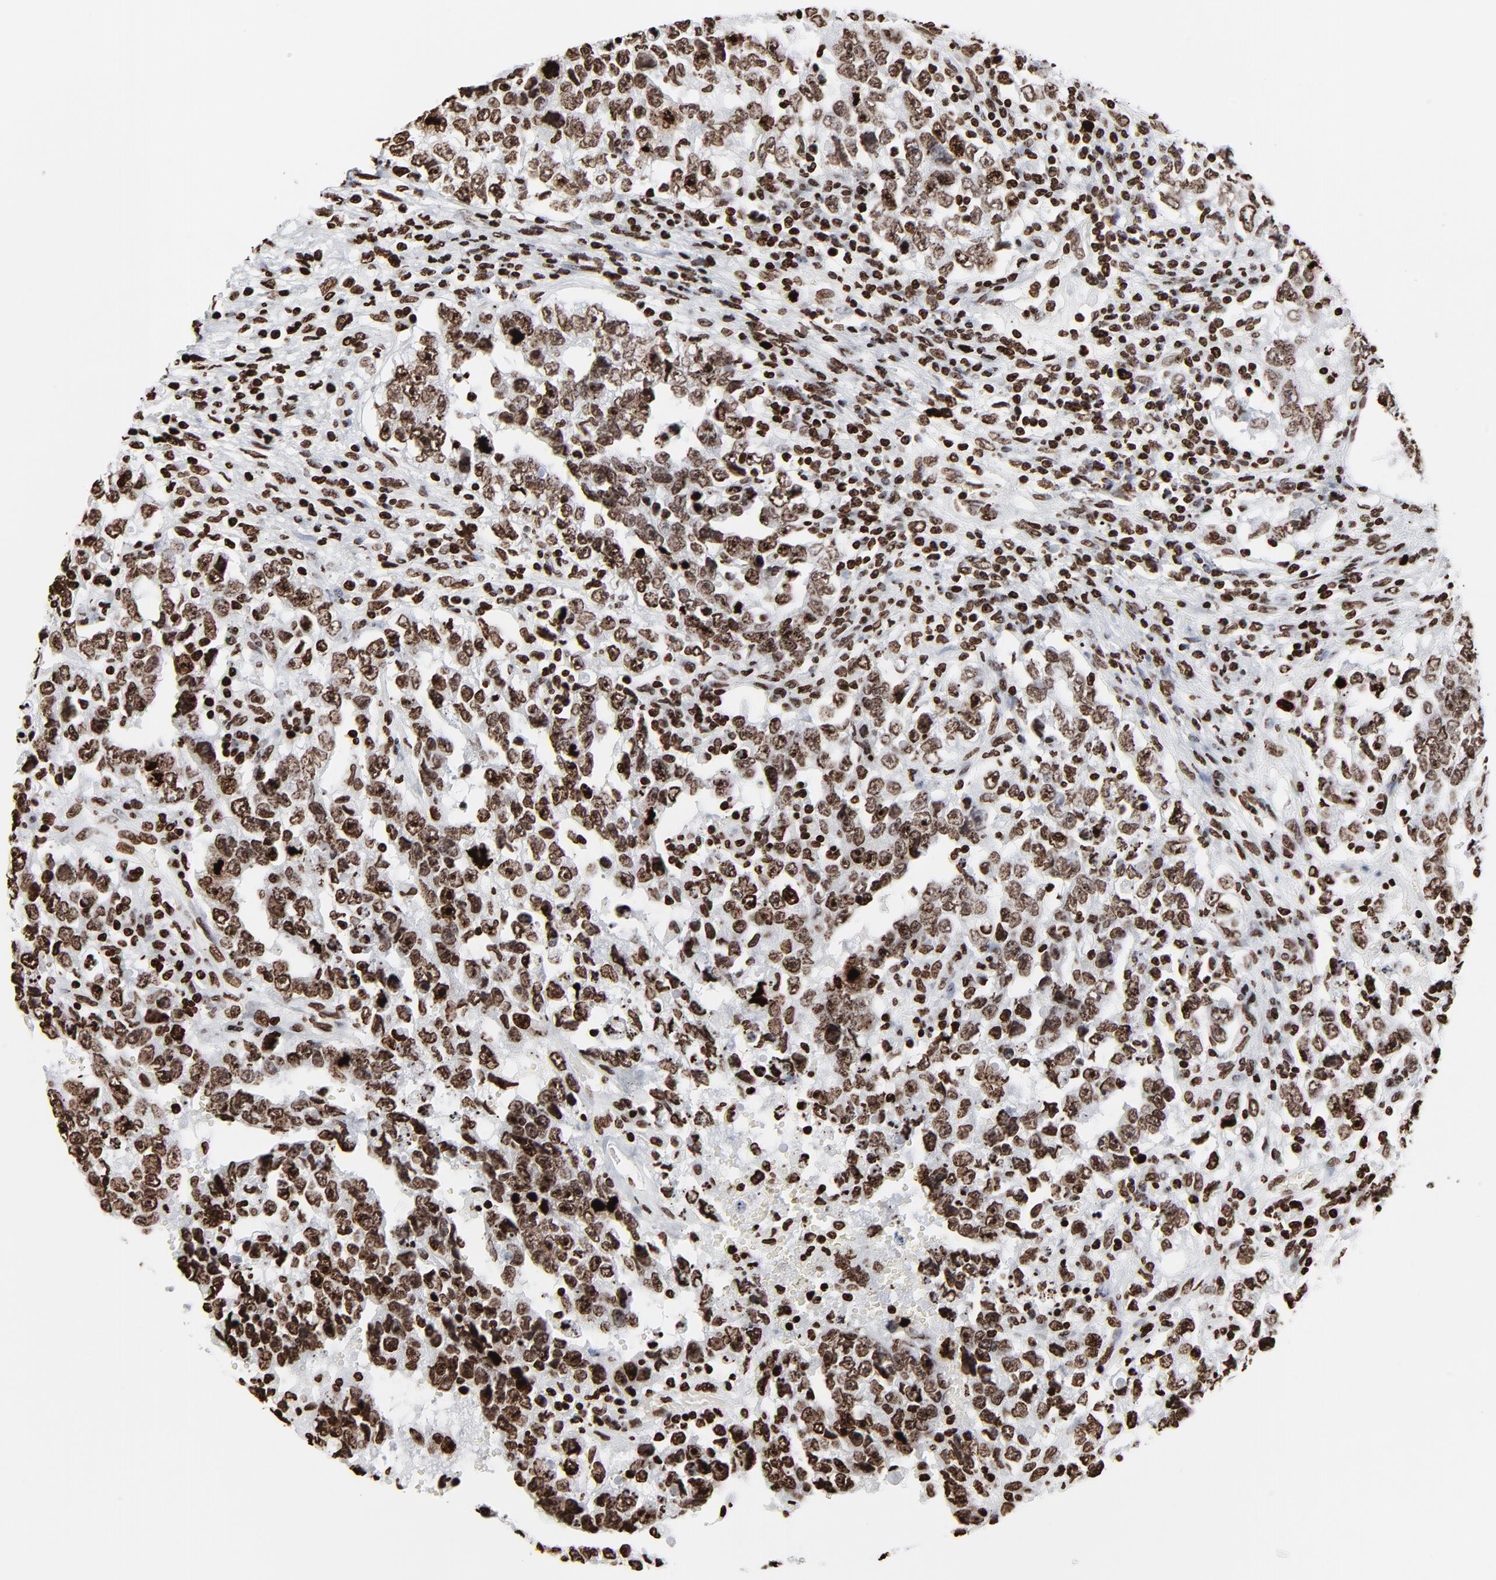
{"staining": {"intensity": "strong", "quantity": ">75%", "location": "nuclear"}, "tissue": "testis cancer", "cell_type": "Tumor cells", "image_type": "cancer", "snomed": [{"axis": "morphology", "description": "Carcinoma, Embryonal, NOS"}, {"axis": "topography", "description": "Testis"}], "caption": "Testis embryonal carcinoma tissue exhibits strong nuclear staining in about >75% of tumor cells, visualized by immunohistochemistry. (brown staining indicates protein expression, while blue staining denotes nuclei).", "gene": "H3-4", "patient": {"sex": "male", "age": 26}}